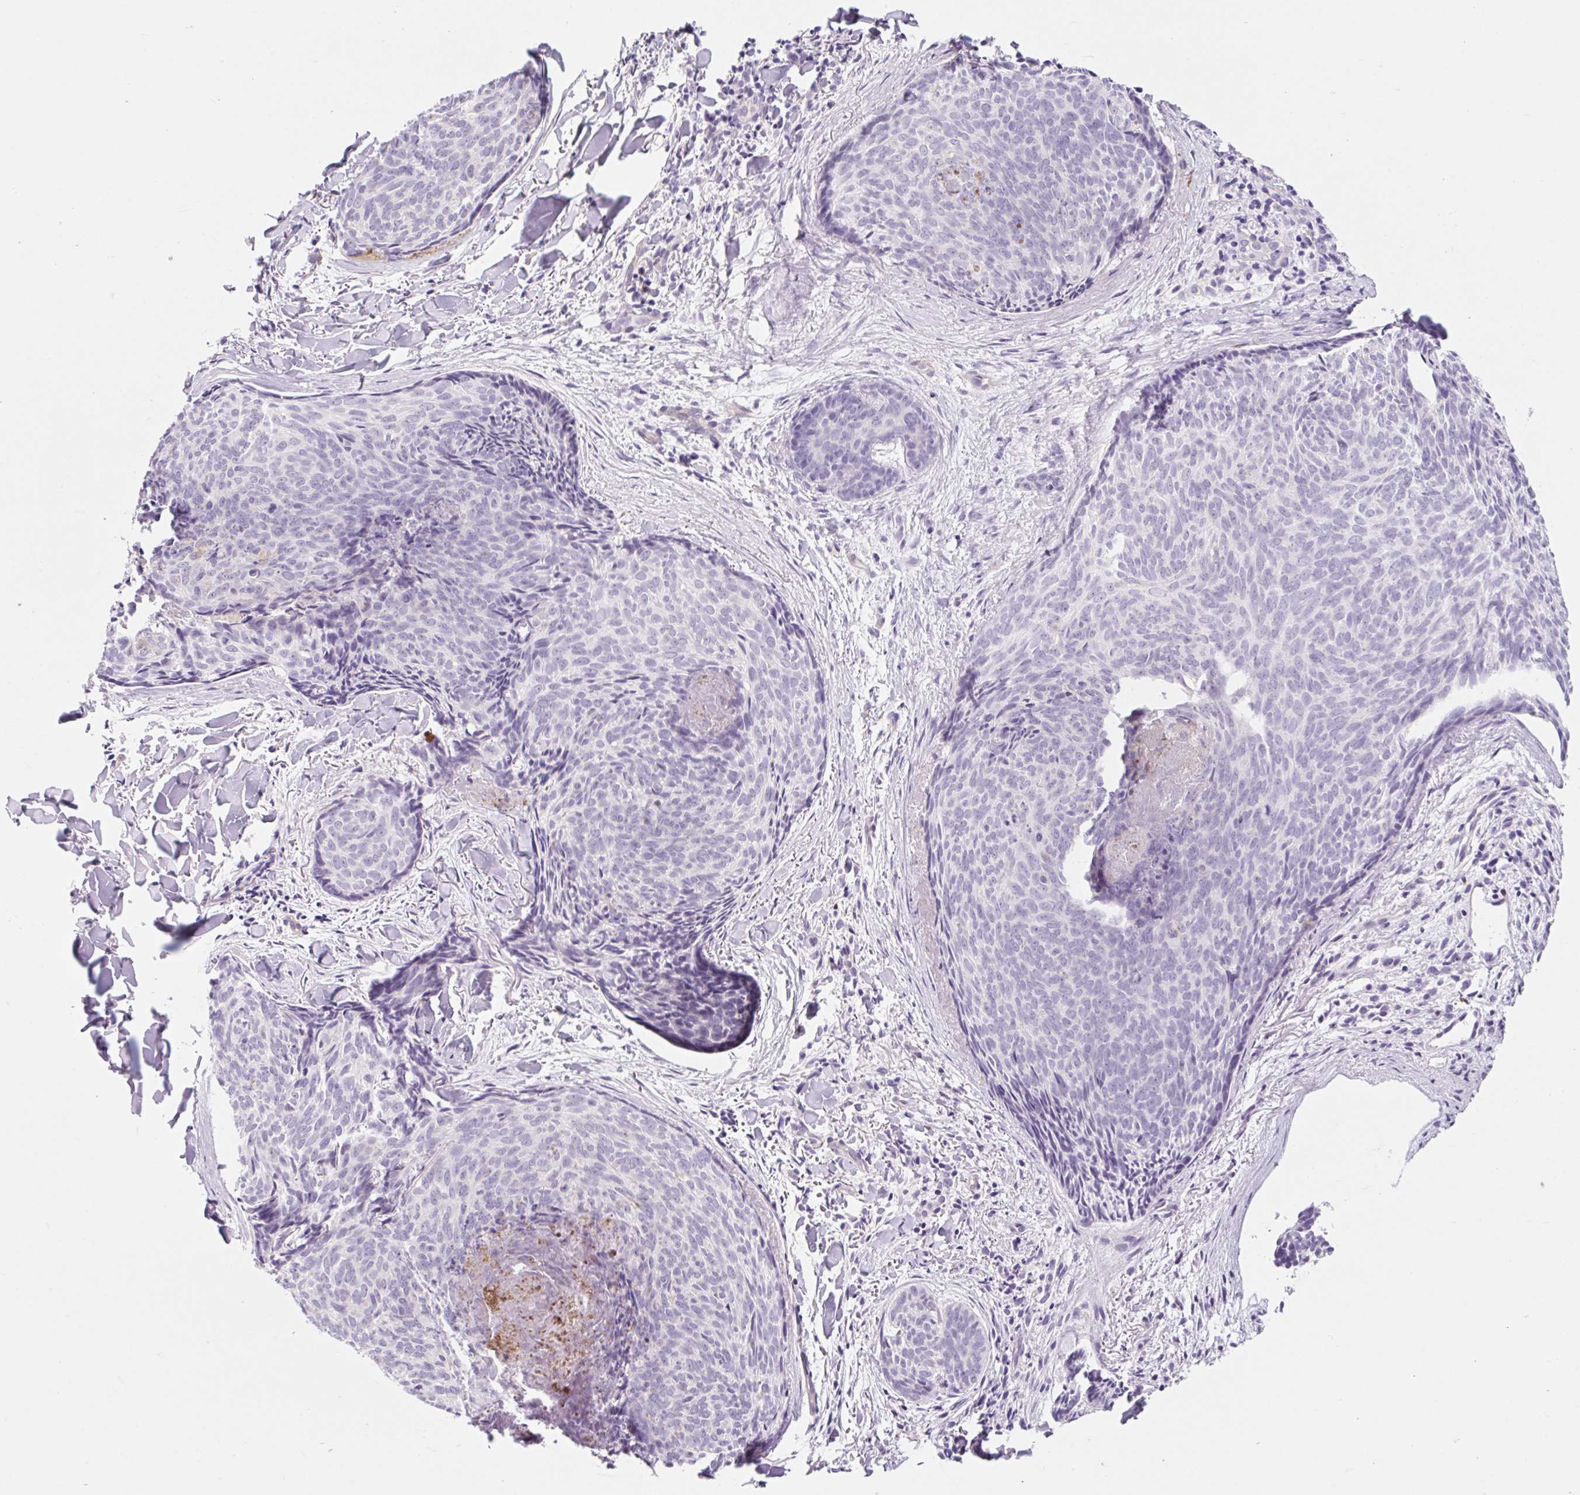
{"staining": {"intensity": "negative", "quantity": "none", "location": "none"}, "tissue": "skin cancer", "cell_type": "Tumor cells", "image_type": "cancer", "snomed": [{"axis": "morphology", "description": "Basal cell carcinoma"}, {"axis": "topography", "description": "Skin"}], "caption": "The micrograph displays no staining of tumor cells in basal cell carcinoma (skin).", "gene": "BCAS1", "patient": {"sex": "female", "age": 82}}